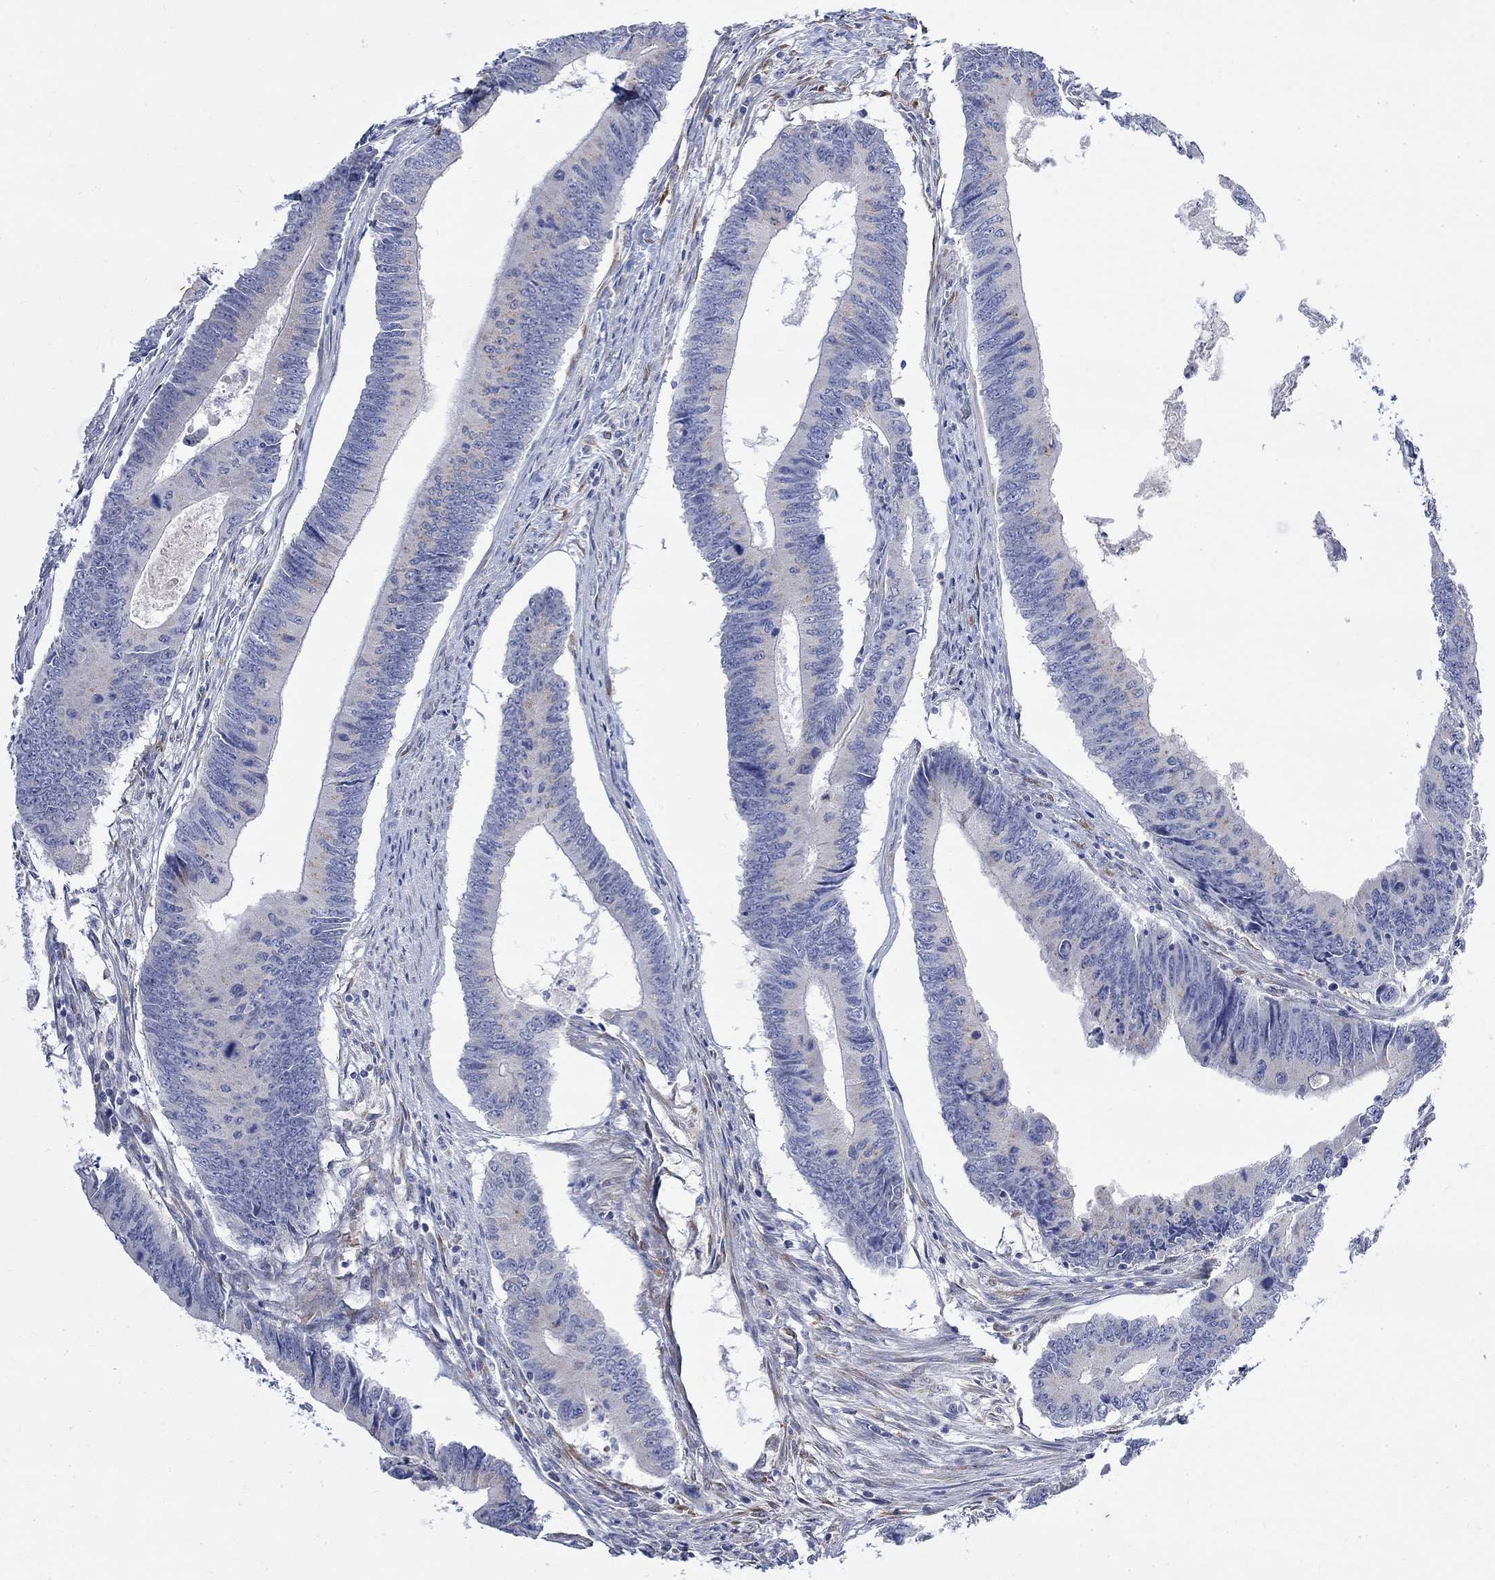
{"staining": {"intensity": "negative", "quantity": "none", "location": "none"}, "tissue": "colorectal cancer", "cell_type": "Tumor cells", "image_type": "cancer", "snomed": [{"axis": "morphology", "description": "Adenocarcinoma, NOS"}, {"axis": "topography", "description": "Colon"}], "caption": "Immunohistochemical staining of human colorectal adenocarcinoma shows no significant positivity in tumor cells.", "gene": "FNDC5", "patient": {"sex": "male", "age": 53}}